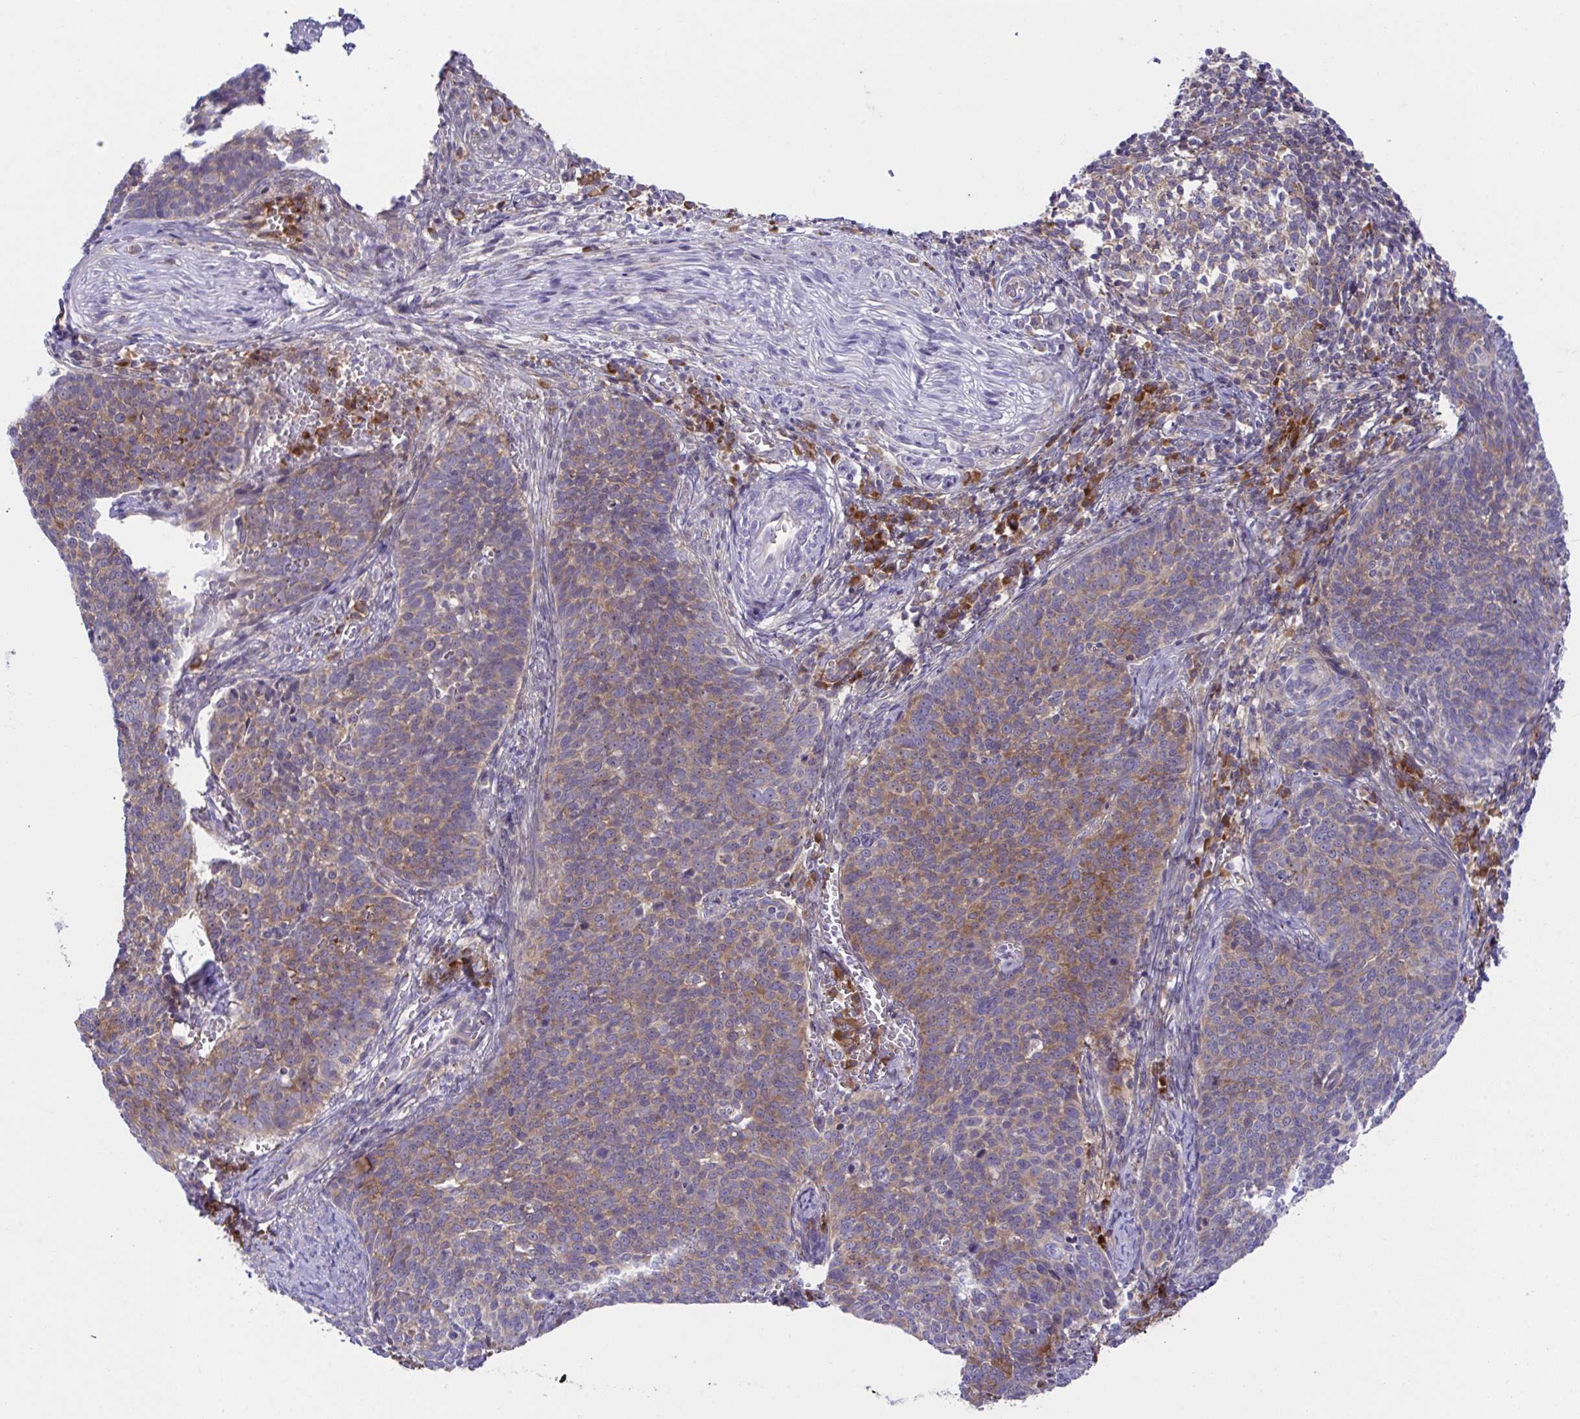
{"staining": {"intensity": "moderate", "quantity": ">75%", "location": "cytoplasmic/membranous"}, "tissue": "cervical cancer", "cell_type": "Tumor cells", "image_type": "cancer", "snomed": [{"axis": "morphology", "description": "Normal tissue, NOS"}, {"axis": "morphology", "description": "Squamous cell carcinoma, NOS"}, {"axis": "topography", "description": "Cervix"}], "caption": "Immunohistochemistry (IHC) of cervical cancer reveals medium levels of moderate cytoplasmic/membranous positivity in approximately >75% of tumor cells.", "gene": "FAU", "patient": {"sex": "female", "age": 39}}